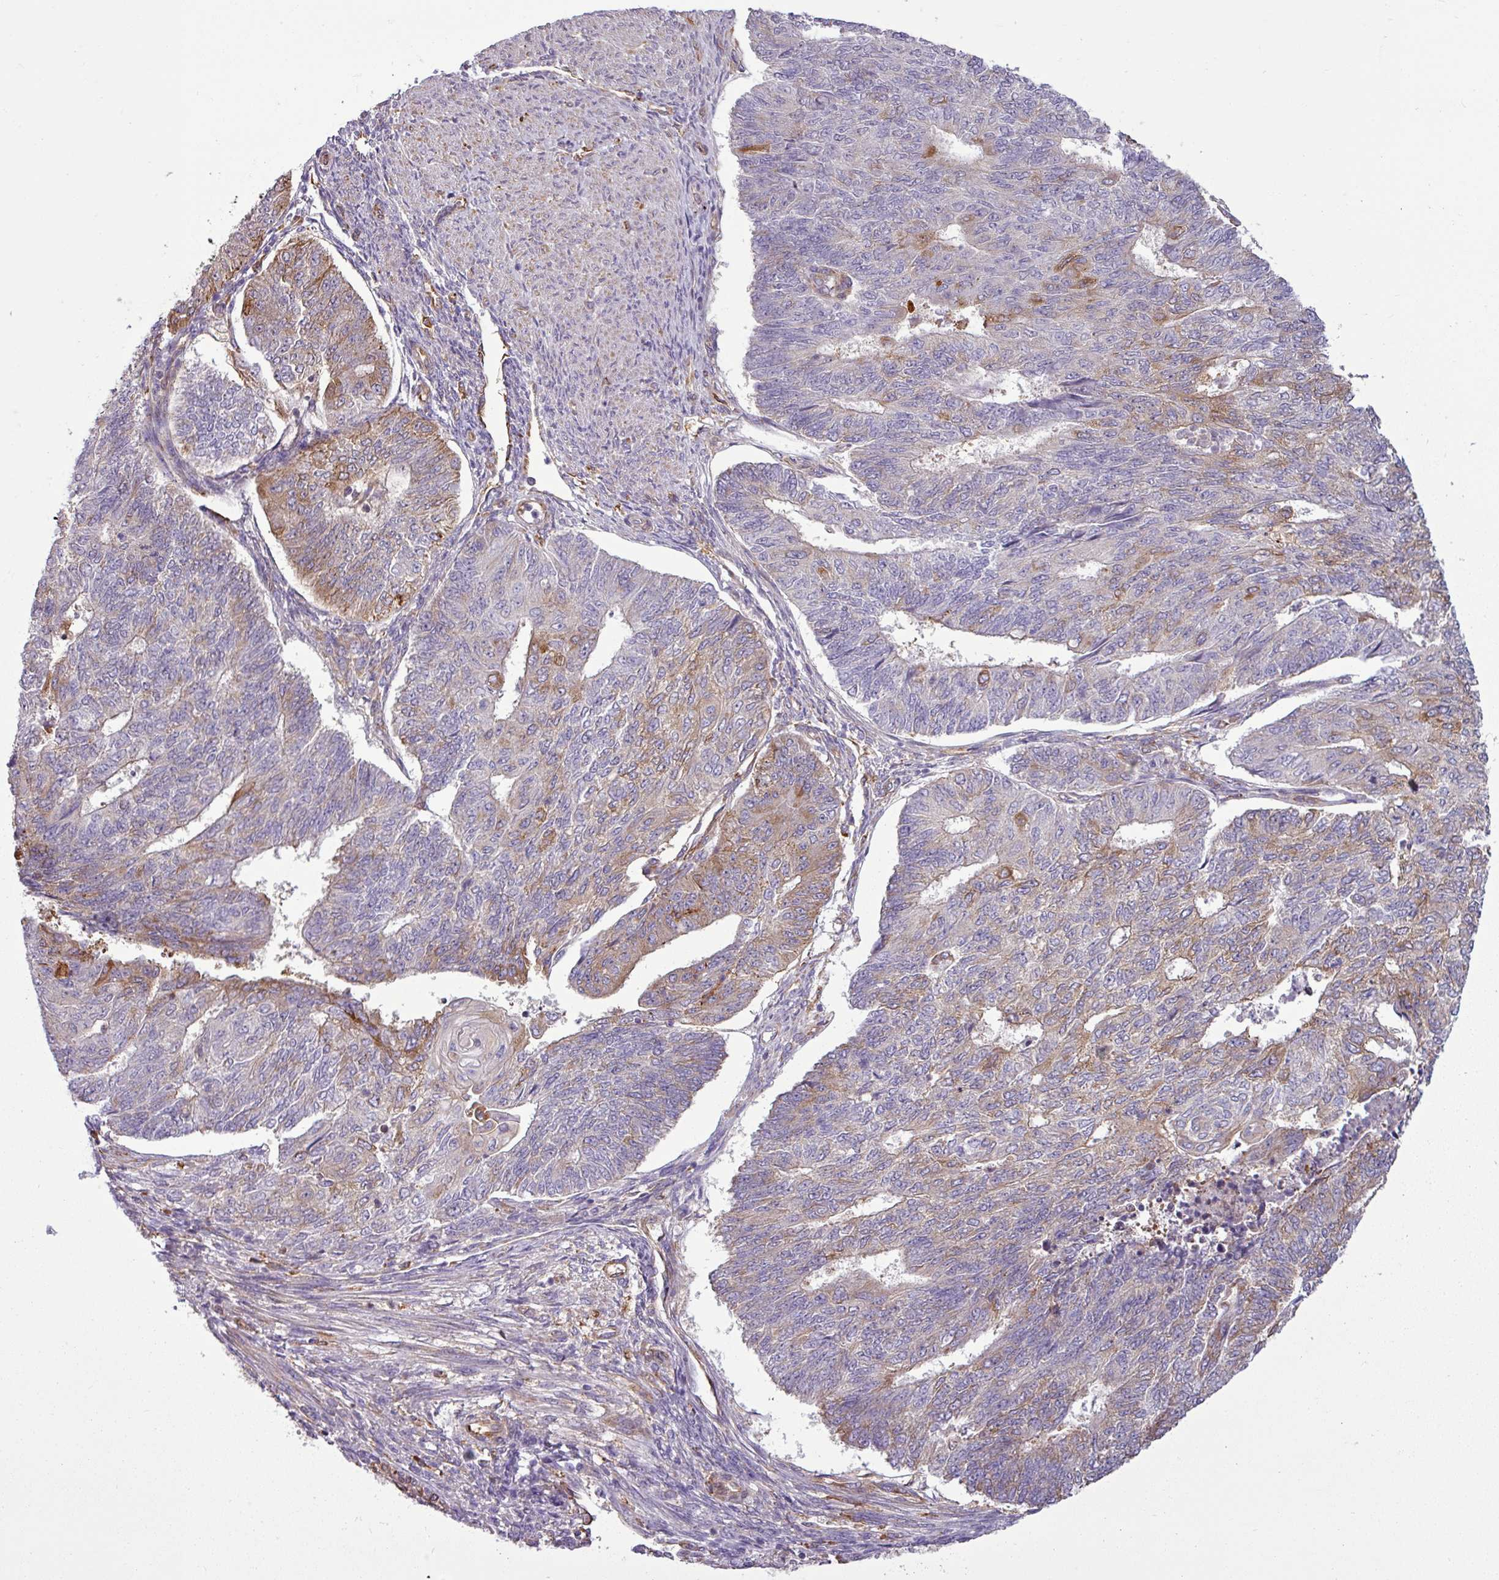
{"staining": {"intensity": "weak", "quantity": "<25%", "location": "cytoplasmic/membranous"}, "tissue": "endometrial cancer", "cell_type": "Tumor cells", "image_type": "cancer", "snomed": [{"axis": "morphology", "description": "Adenocarcinoma, NOS"}, {"axis": "topography", "description": "Endometrium"}], "caption": "The photomicrograph exhibits no significant positivity in tumor cells of endometrial adenocarcinoma.", "gene": "PACSIN2", "patient": {"sex": "female", "age": 32}}